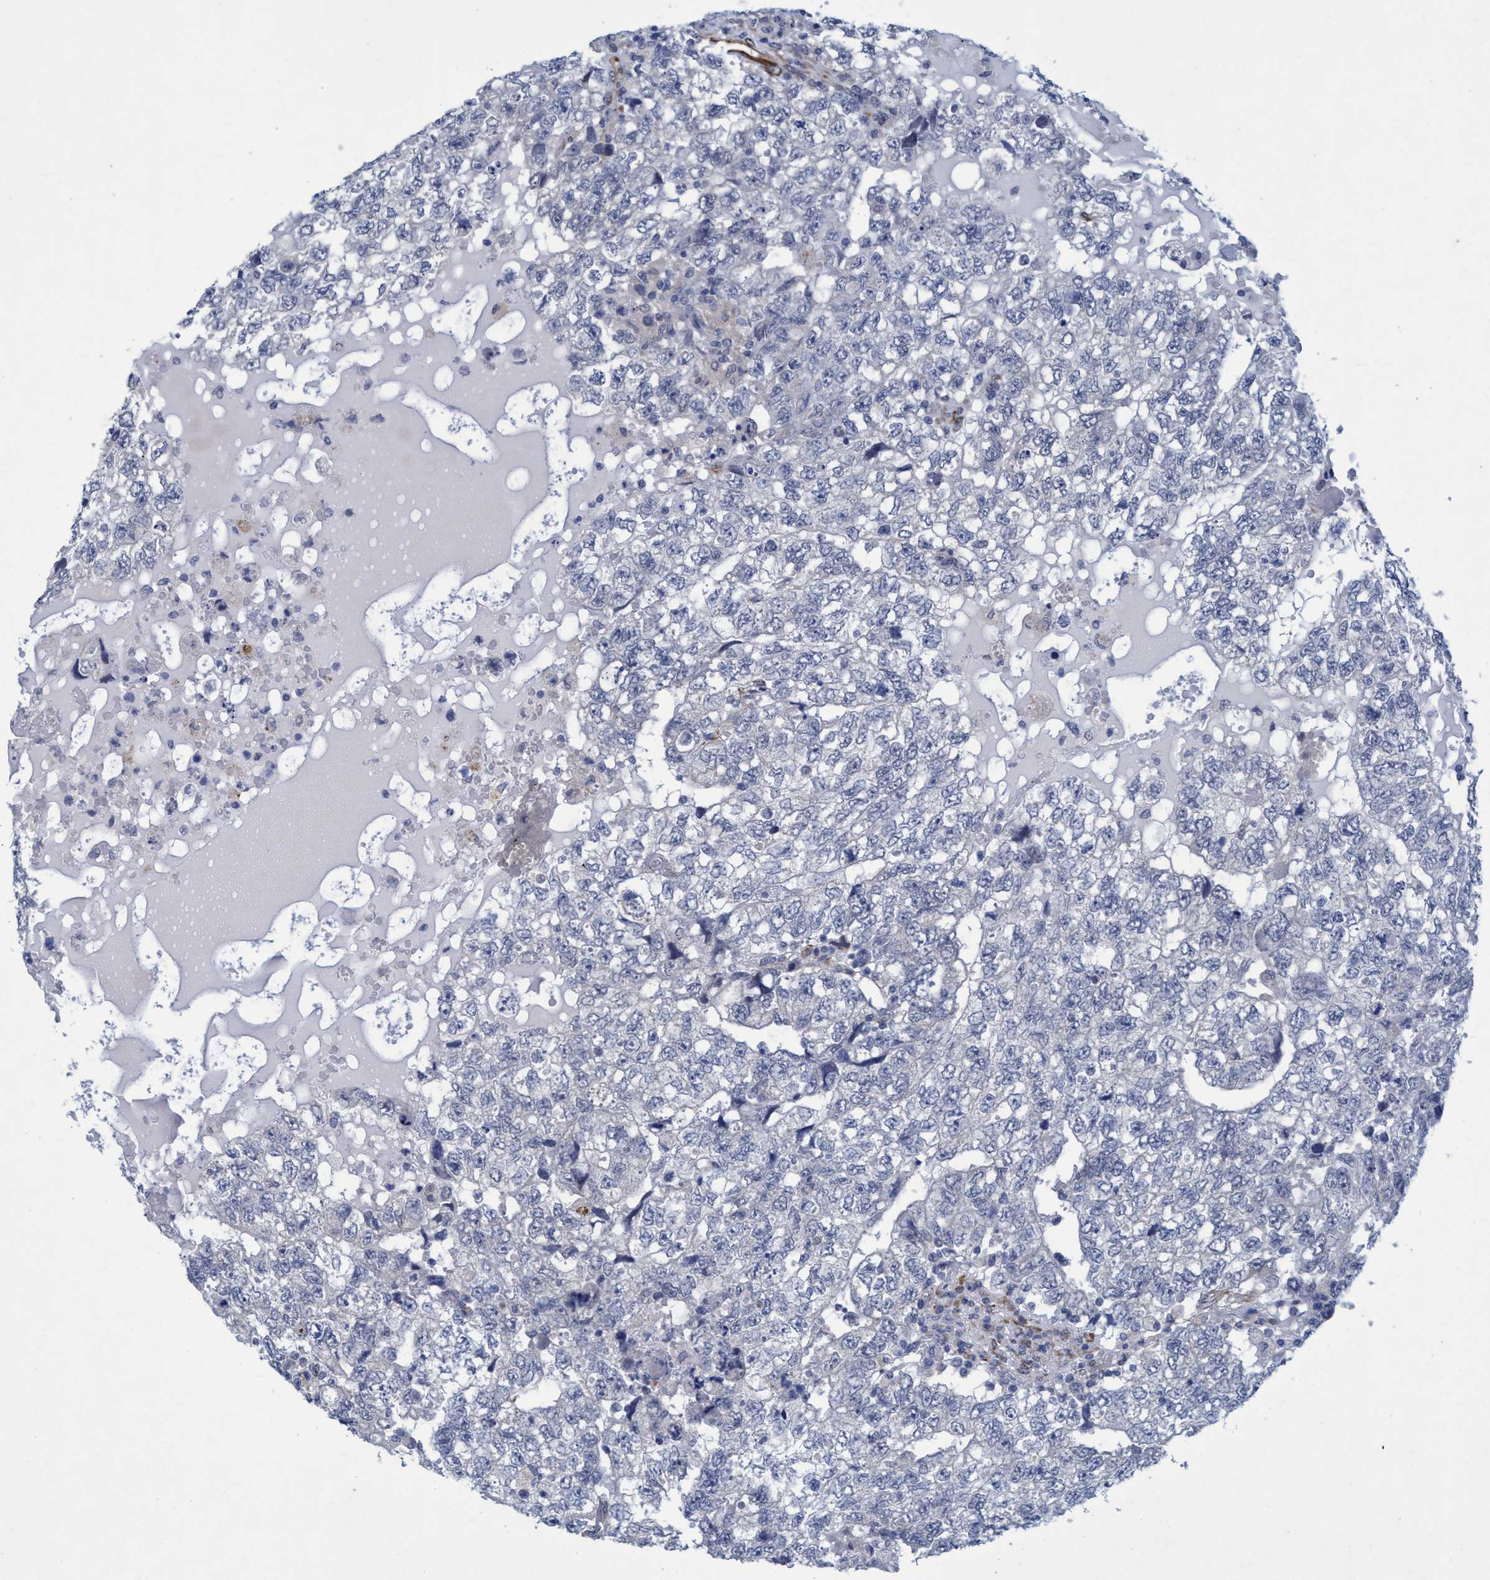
{"staining": {"intensity": "negative", "quantity": "none", "location": "none"}, "tissue": "testis cancer", "cell_type": "Tumor cells", "image_type": "cancer", "snomed": [{"axis": "morphology", "description": "Carcinoma, Embryonal, NOS"}, {"axis": "topography", "description": "Testis"}], "caption": "A histopathology image of human testis cancer is negative for staining in tumor cells.", "gene": "SLC43A2", "patient": {"sex": "male", "age": 36}}